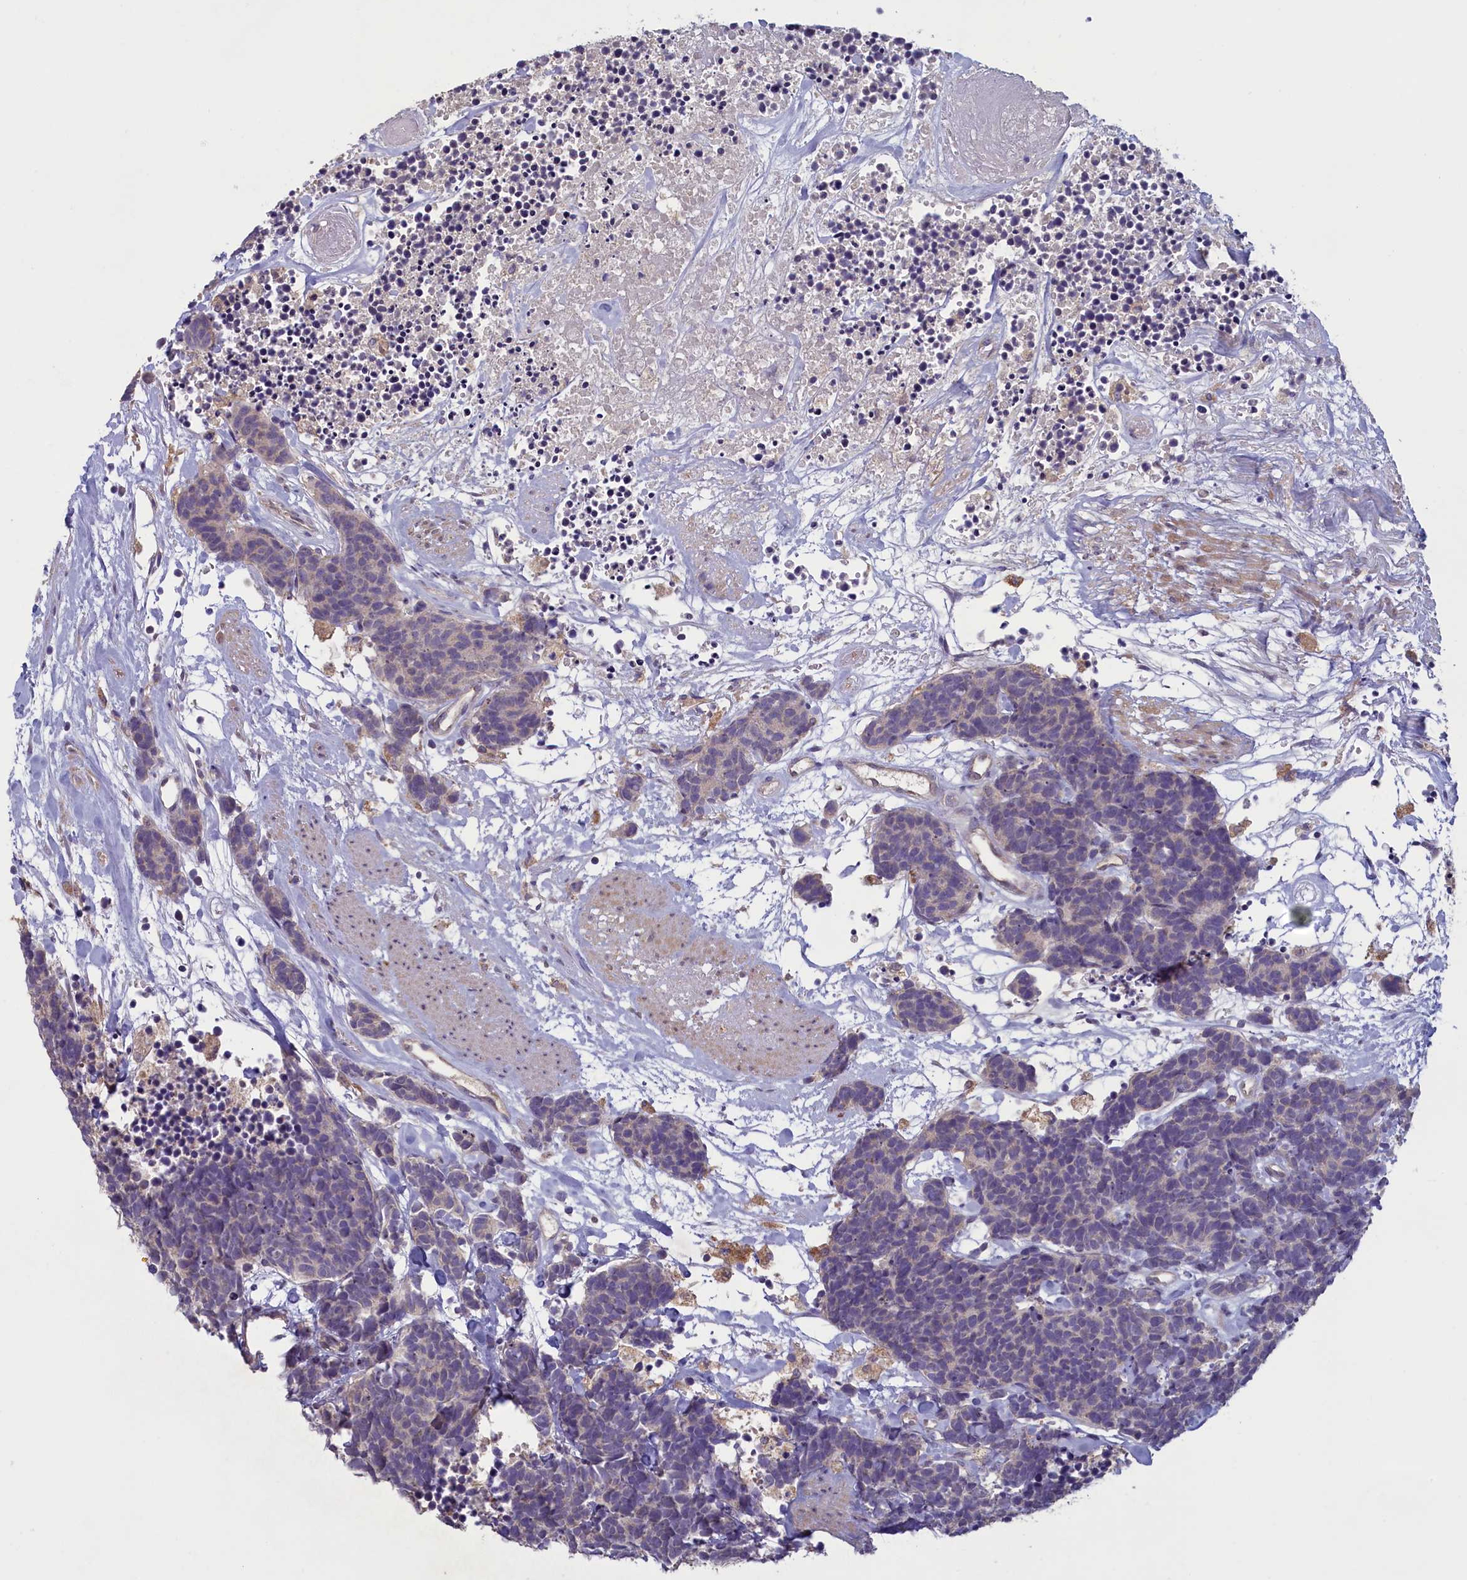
{"staining": {"intensity": "negative", "quantity": "none", "location": "none"}, "tissue": "carcinoid", "cell_type": "Tumor cells", "image_type": "cancer", "snomed": [{"axis": "morphology", "description": "Carcinoma, NOS"}, {"axis": "morphology", "description": "Carcinoid, malignant, NOS"}, {"axis": "topography", "description": "Urinary bladder"}], "caption": "Immunohistochemistry (IHC) histopathology image of neoplastic tissue: human carcinoma stained with DAB exhibits no significant protein staining in tumor cells. The staining is performed using DAB brown chromogen with nuclei counter-stained in using hematoxylin.", "gene": "ATF7IP2", "patient": {"sex": "male", "age": 57}}